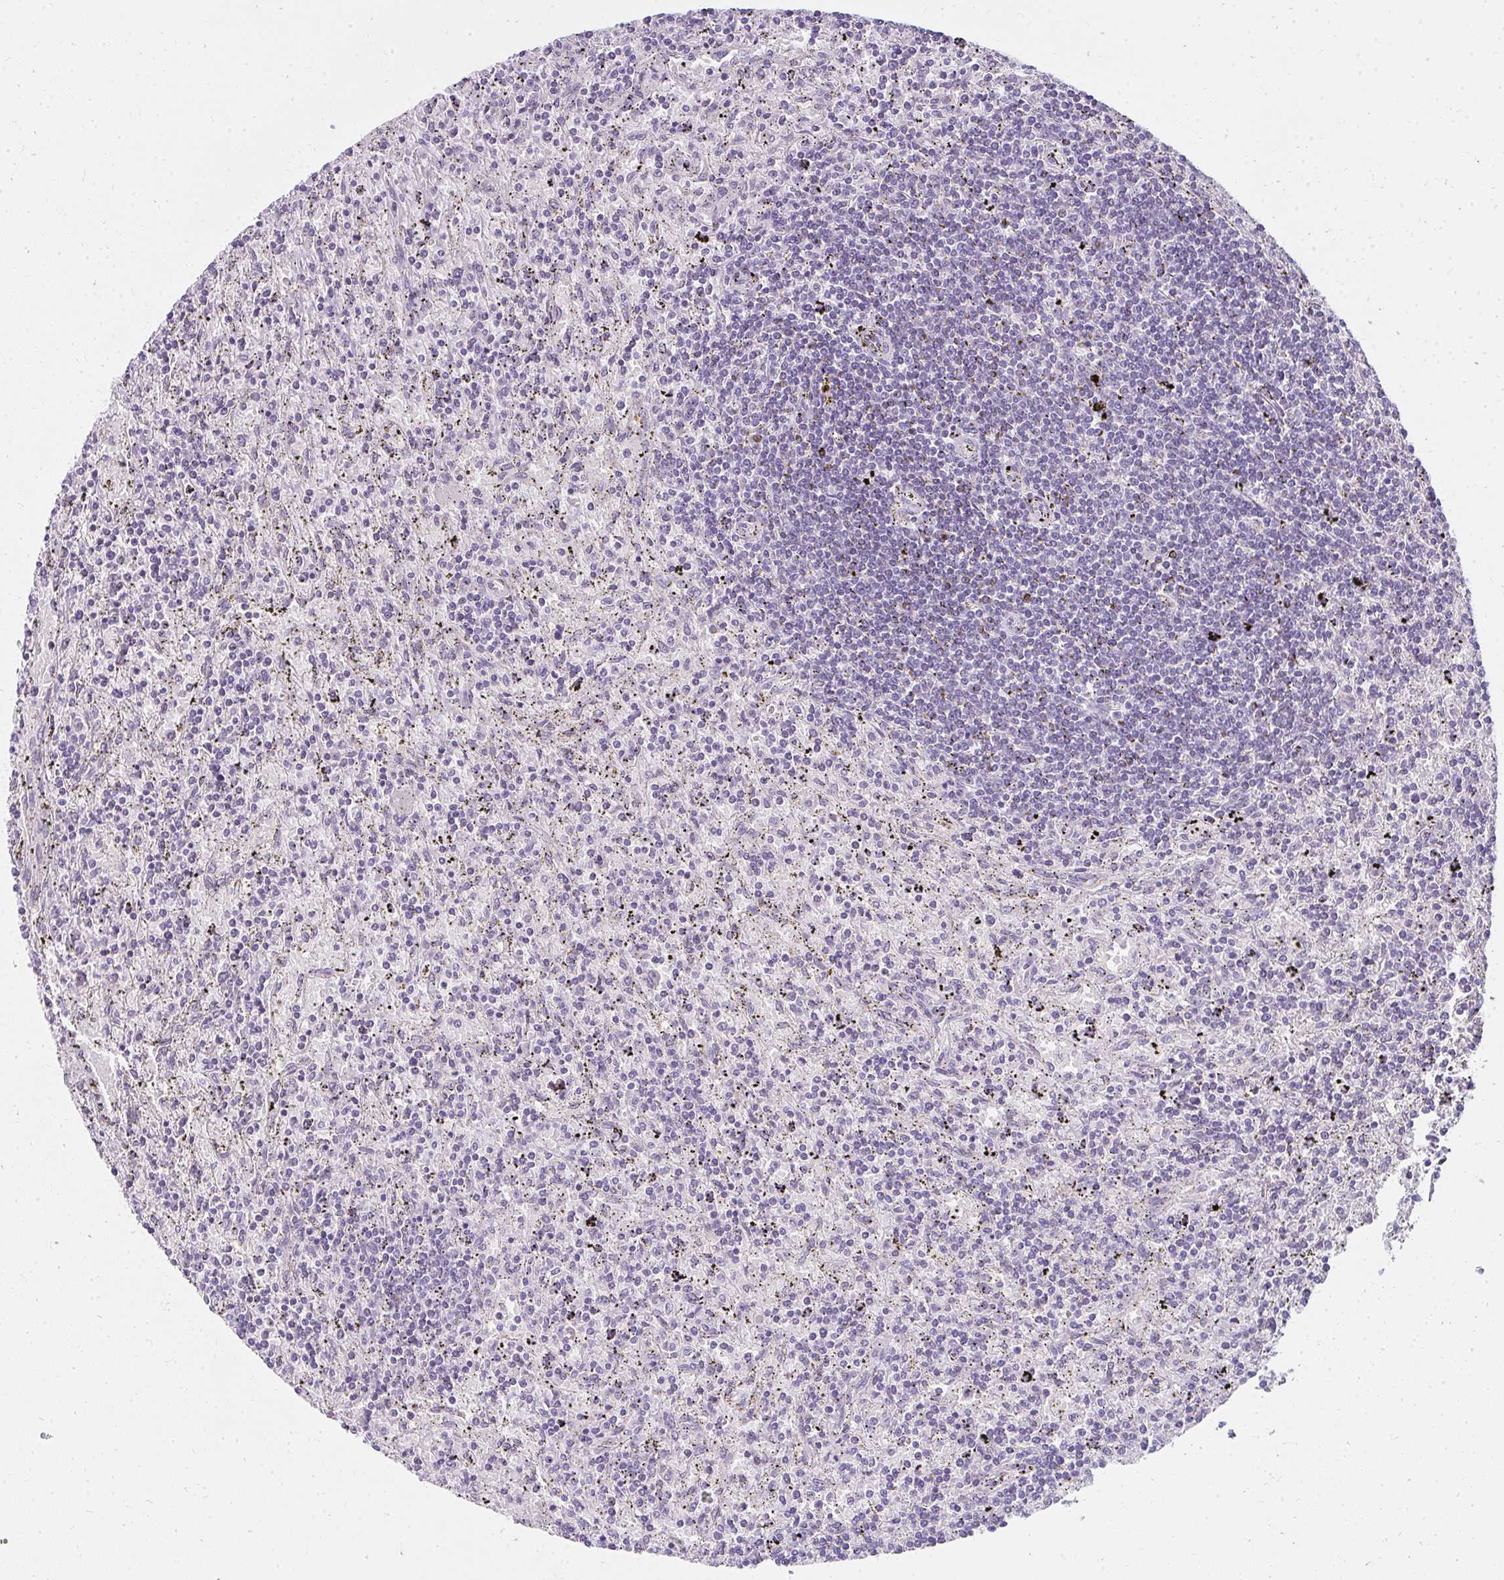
{"staining": {"intensity": "negative", "quantity": "none", "location": "none"}, "tissue": "lymphoma", "cell_type": "Tumor cells", "image_type": "cancer", "snomed": [{"axis": "morphology", "description": "Malignant lymphoma, non-Hodgkin's type, Low grade"}, {"axis": "topography", "description": "Spleen"}], "caption": "Tumor cells are negative for protein expression in human malignant lymphoma, non-Hodgkin's type (low-grade).", "gene": "PPP1R3G", "patient": {"sex": "male", "age": 76}}